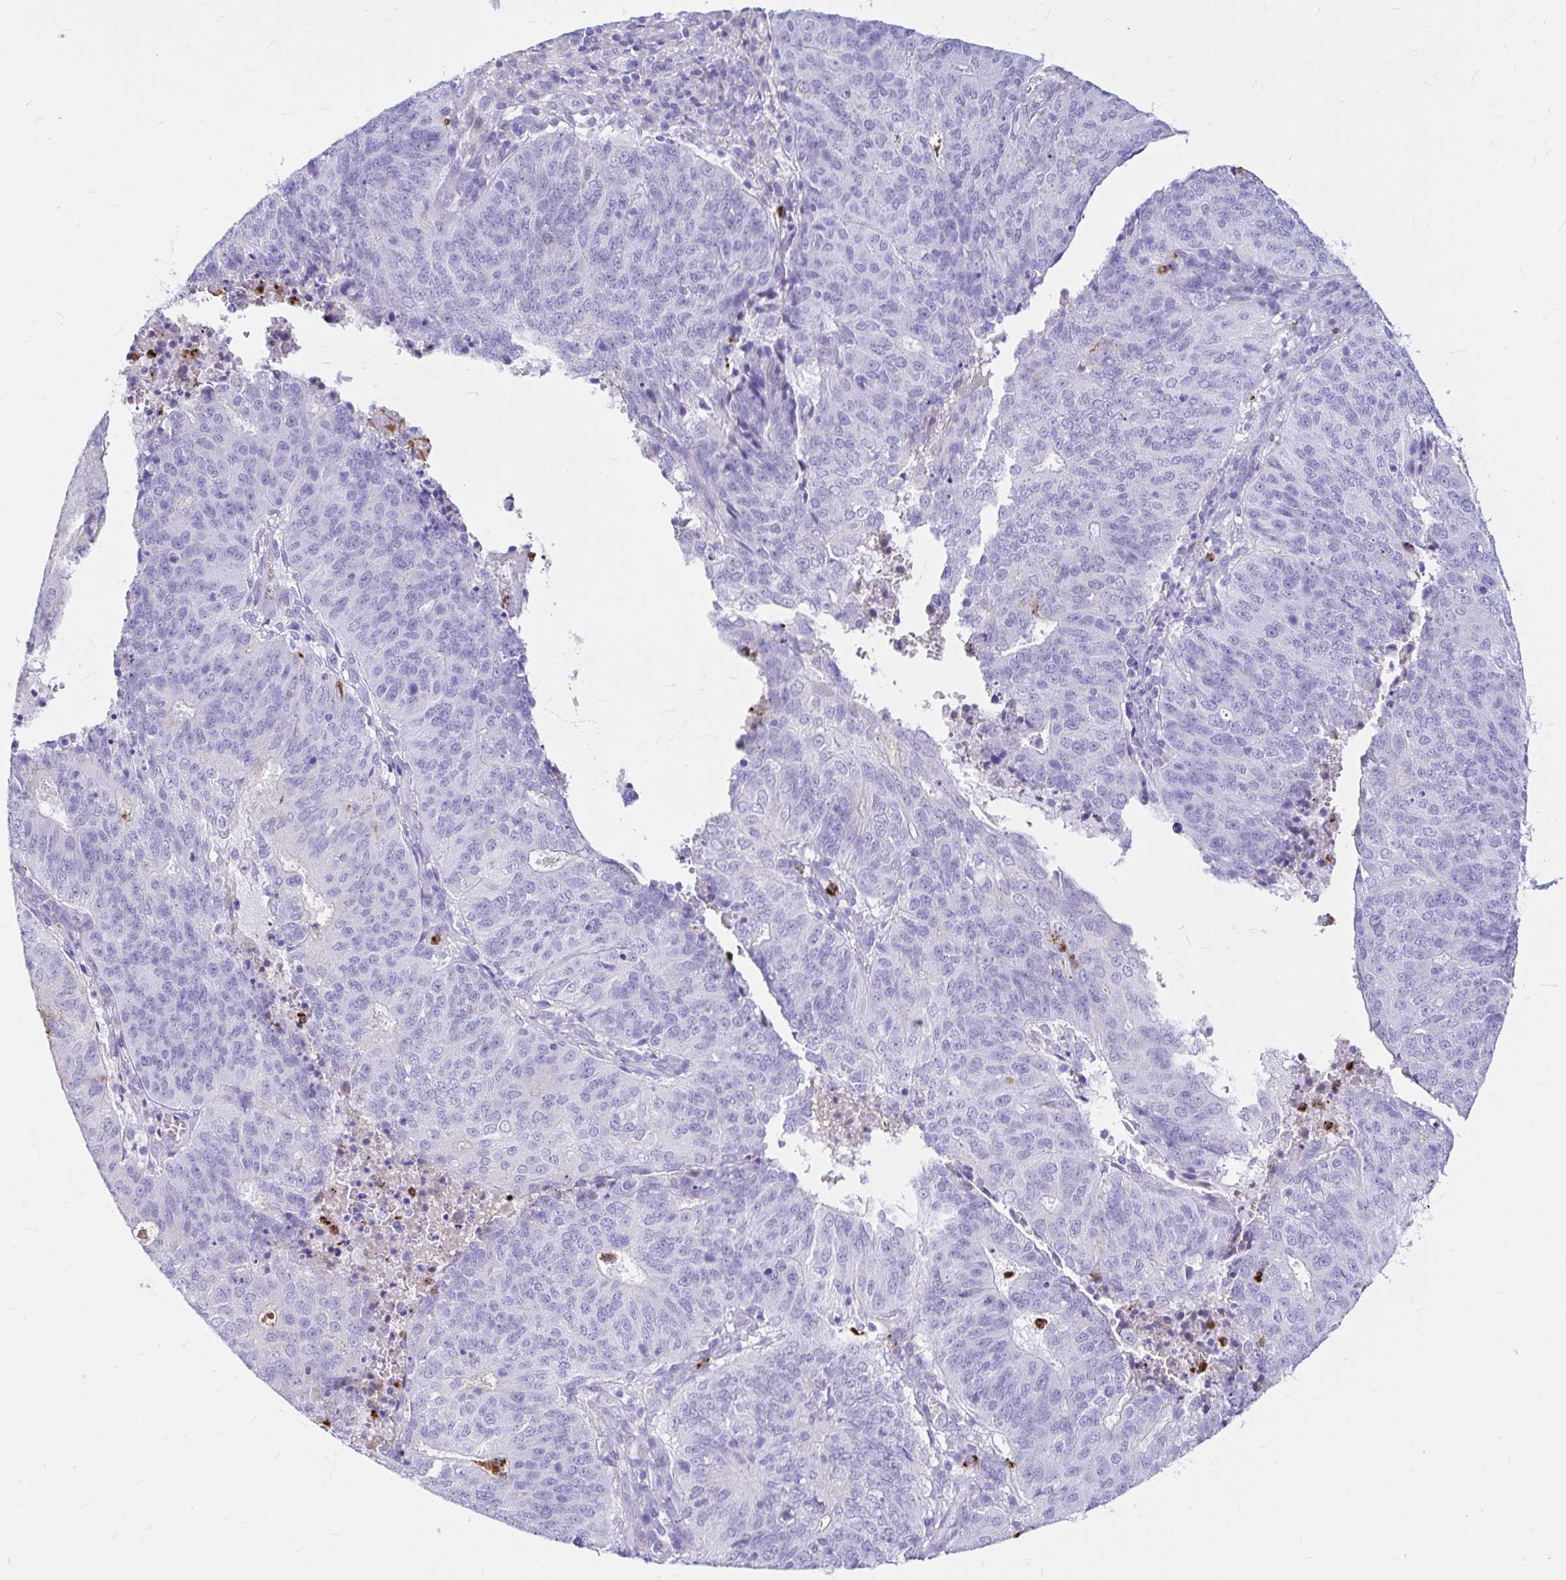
{"staining": {"intensity": "negative", "quantity": "none", "location": "none"}, "tissue": "endometrial cancer", "cell_type": "Tumor cells", "image_type": "cancer", "snomed": [{"axis": "morphology", "description": "Adenocarcinoma, NOS"}, {"axis": "topography", "description": "Endometrium"}], "caption": "High power microscopy photomicrograph of an immunohistochemistry (IHC) micrograph of adenocarcinoma (endometrial), revealing no significant expression in tumor cells.", "gene": "CLEC1B", "patient": {"sex": "female", "age": 82}}